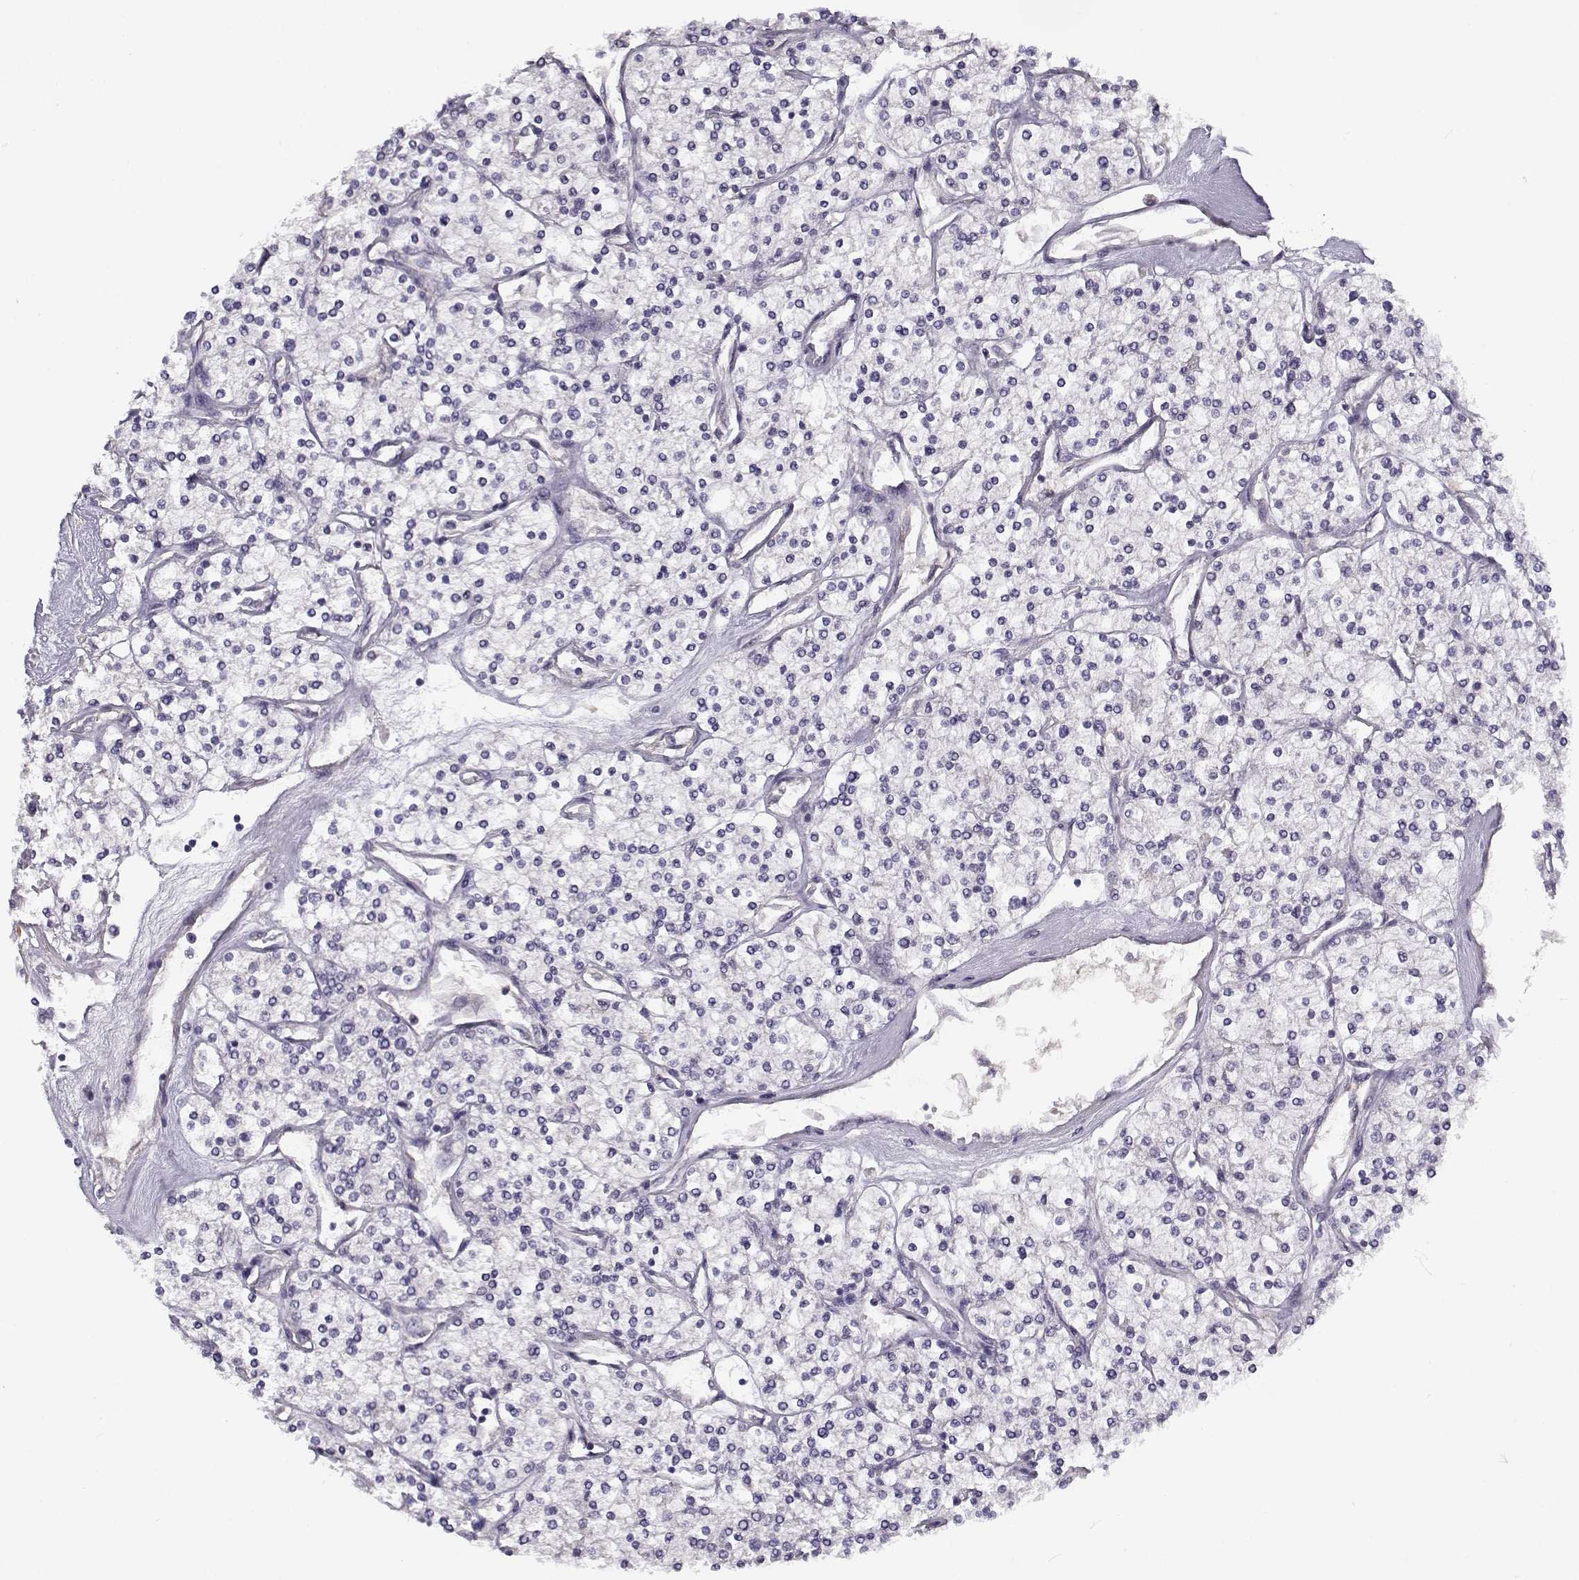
{"staining": {"intensity": "negative", "quantity": "none", "location": "none"}, "tissue": "renal cancer", "cell_type": "Tumor cells", "image_type": "cancer", "snomed": [{"axis": "morphology", "description": "Adenocarcinoma, NOS"}, {"axis": "topography", "description": "Kidney"}], "caption": "High power microscopy micrograph of an immunohistochemistry micrograph of renal adenocarcinoma, revealing no significant expression in tumor cells.", "gene": "TMEM145", "patient": {"sex": "male", "age": 80}}